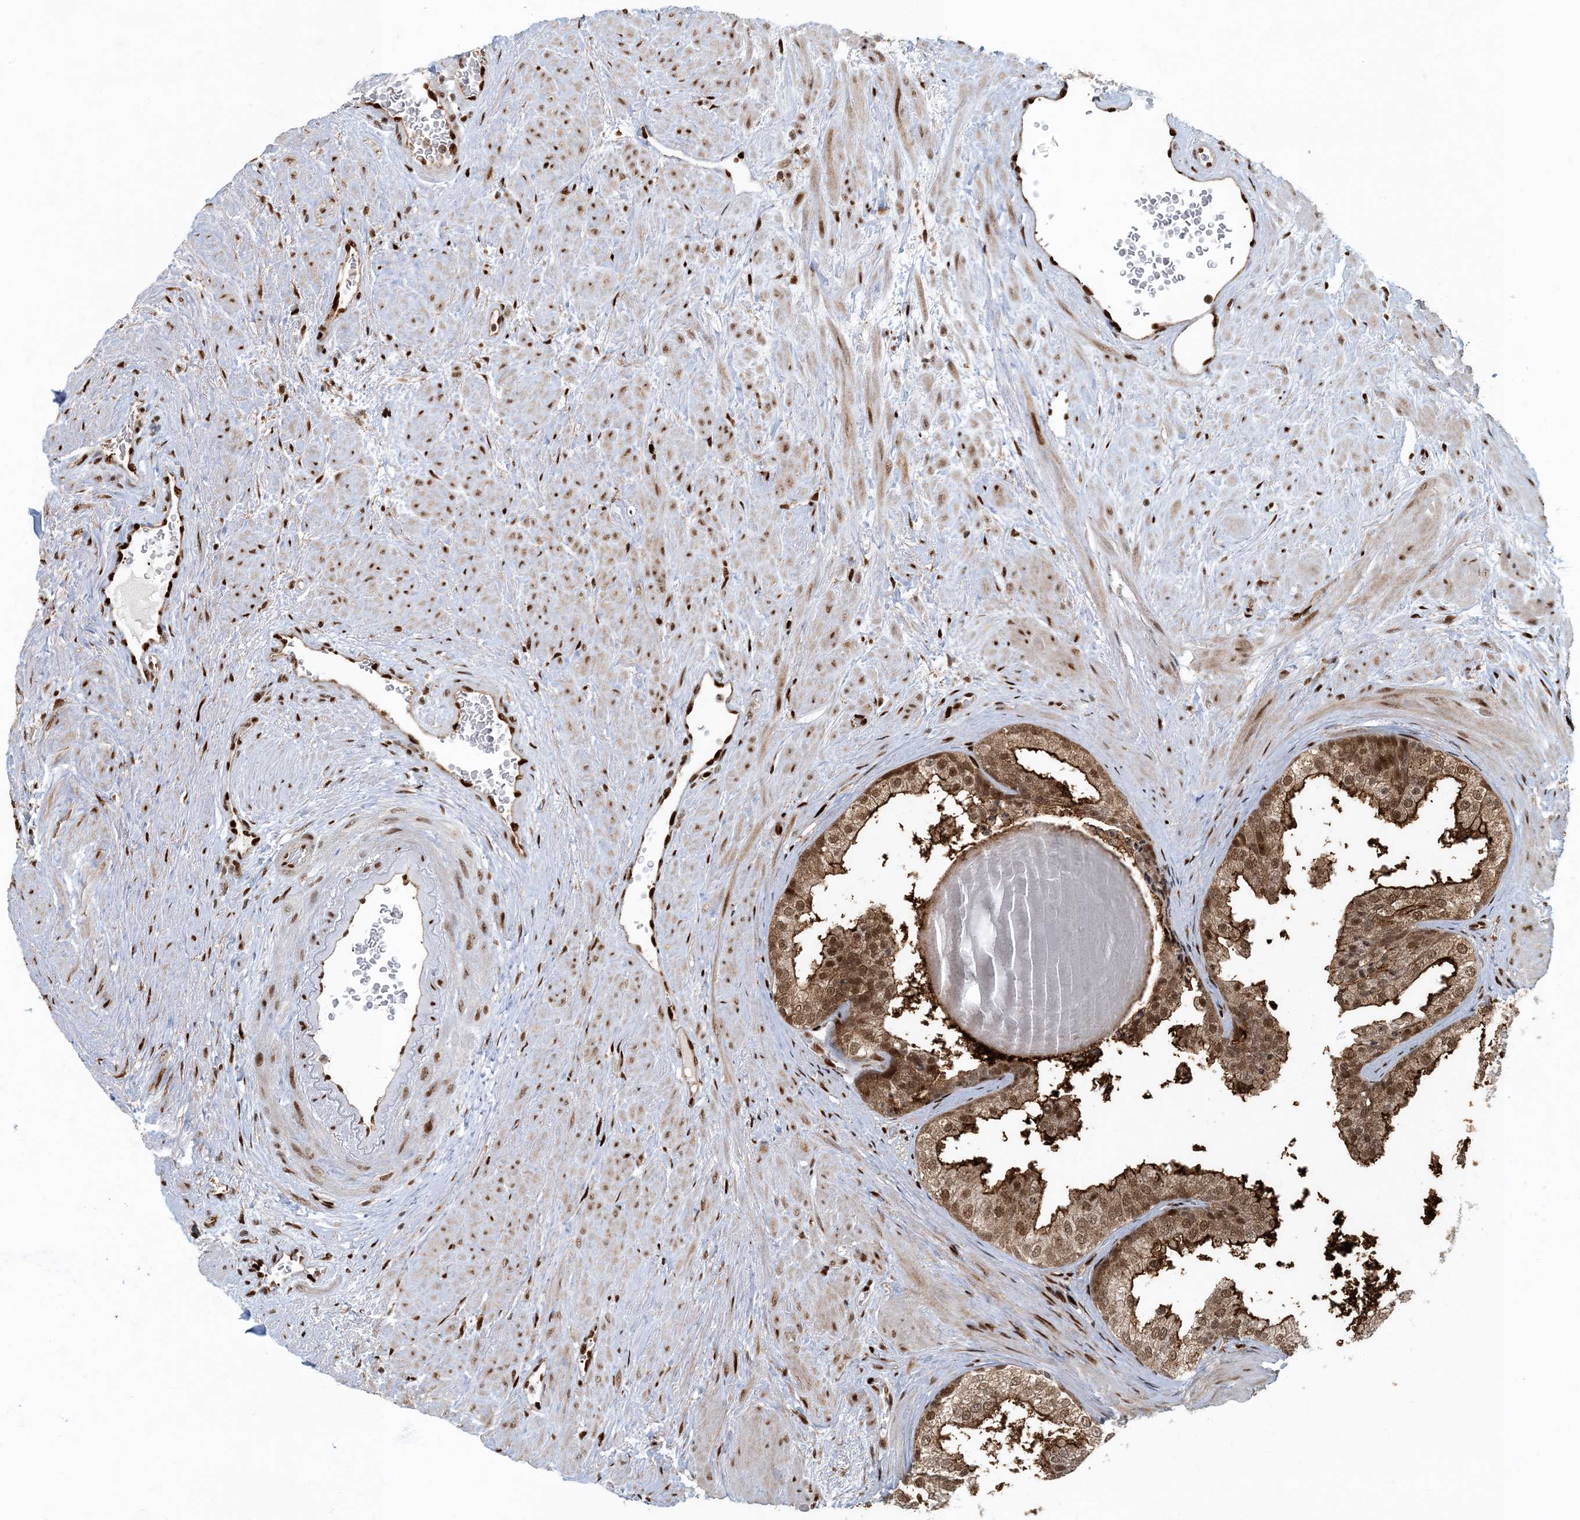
{"staining": {"intensity": "moderate", "quantity": ">75%", "location": "cytoplasmic/membranous,nuclear"}, "tissue": "prostate", "cell_type": "Glandular cells", "image_type": "normal", "snomed": [{"axis": "morphology", "description": "Normal tissue, NOS"}, {"axis": "topography", "description": "Prostate"}], "caption": "A brown stain highlights moderate cytoplasmic/membranous,nuclear positivity of a protein in glandular cells of normal human prostate.", "gene": "MBD1", "patient": {"sex": "male", "age": 48}}